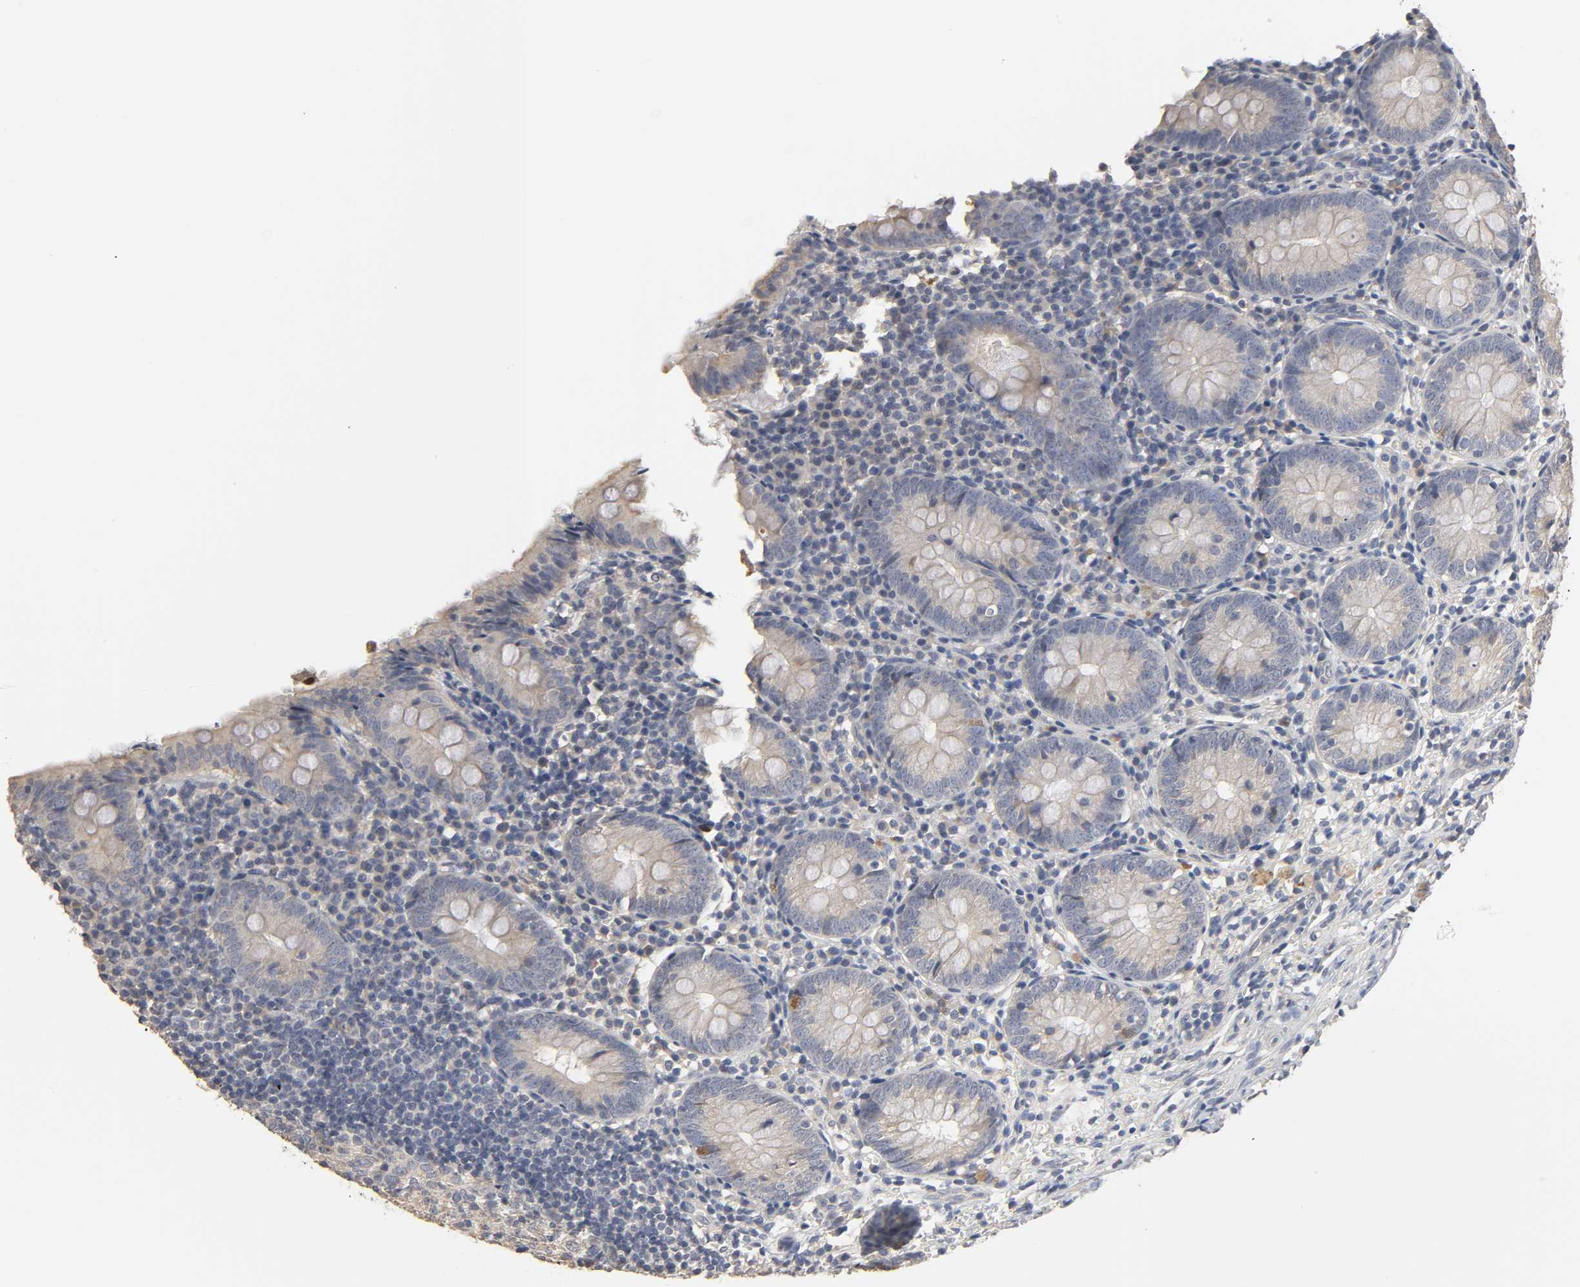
{"staining": {"intensity": "weak", "quantity": "<25%", "location": "cytoplasmic/membranous"}, "tissue": "appendix", "cell_type": "Glandular cells", "image_type": "normal", "snomed": [{"axis": "morphology", "description": "Normal tissue, NOS"}, {"axis": "topography", "description": "Appendix"}], "caption": "An immunohistochemistry (IHC) photomicrograph of normal appendix is shown. There is no staining in glandular cells of appendix. (DAB (3,3'-diaminobenzidine) immunohistochemistry (IHC) with hematoxylin counter stain).", "gene": "SLC10A2", "patient": {"sex": "female", "age": 10}}